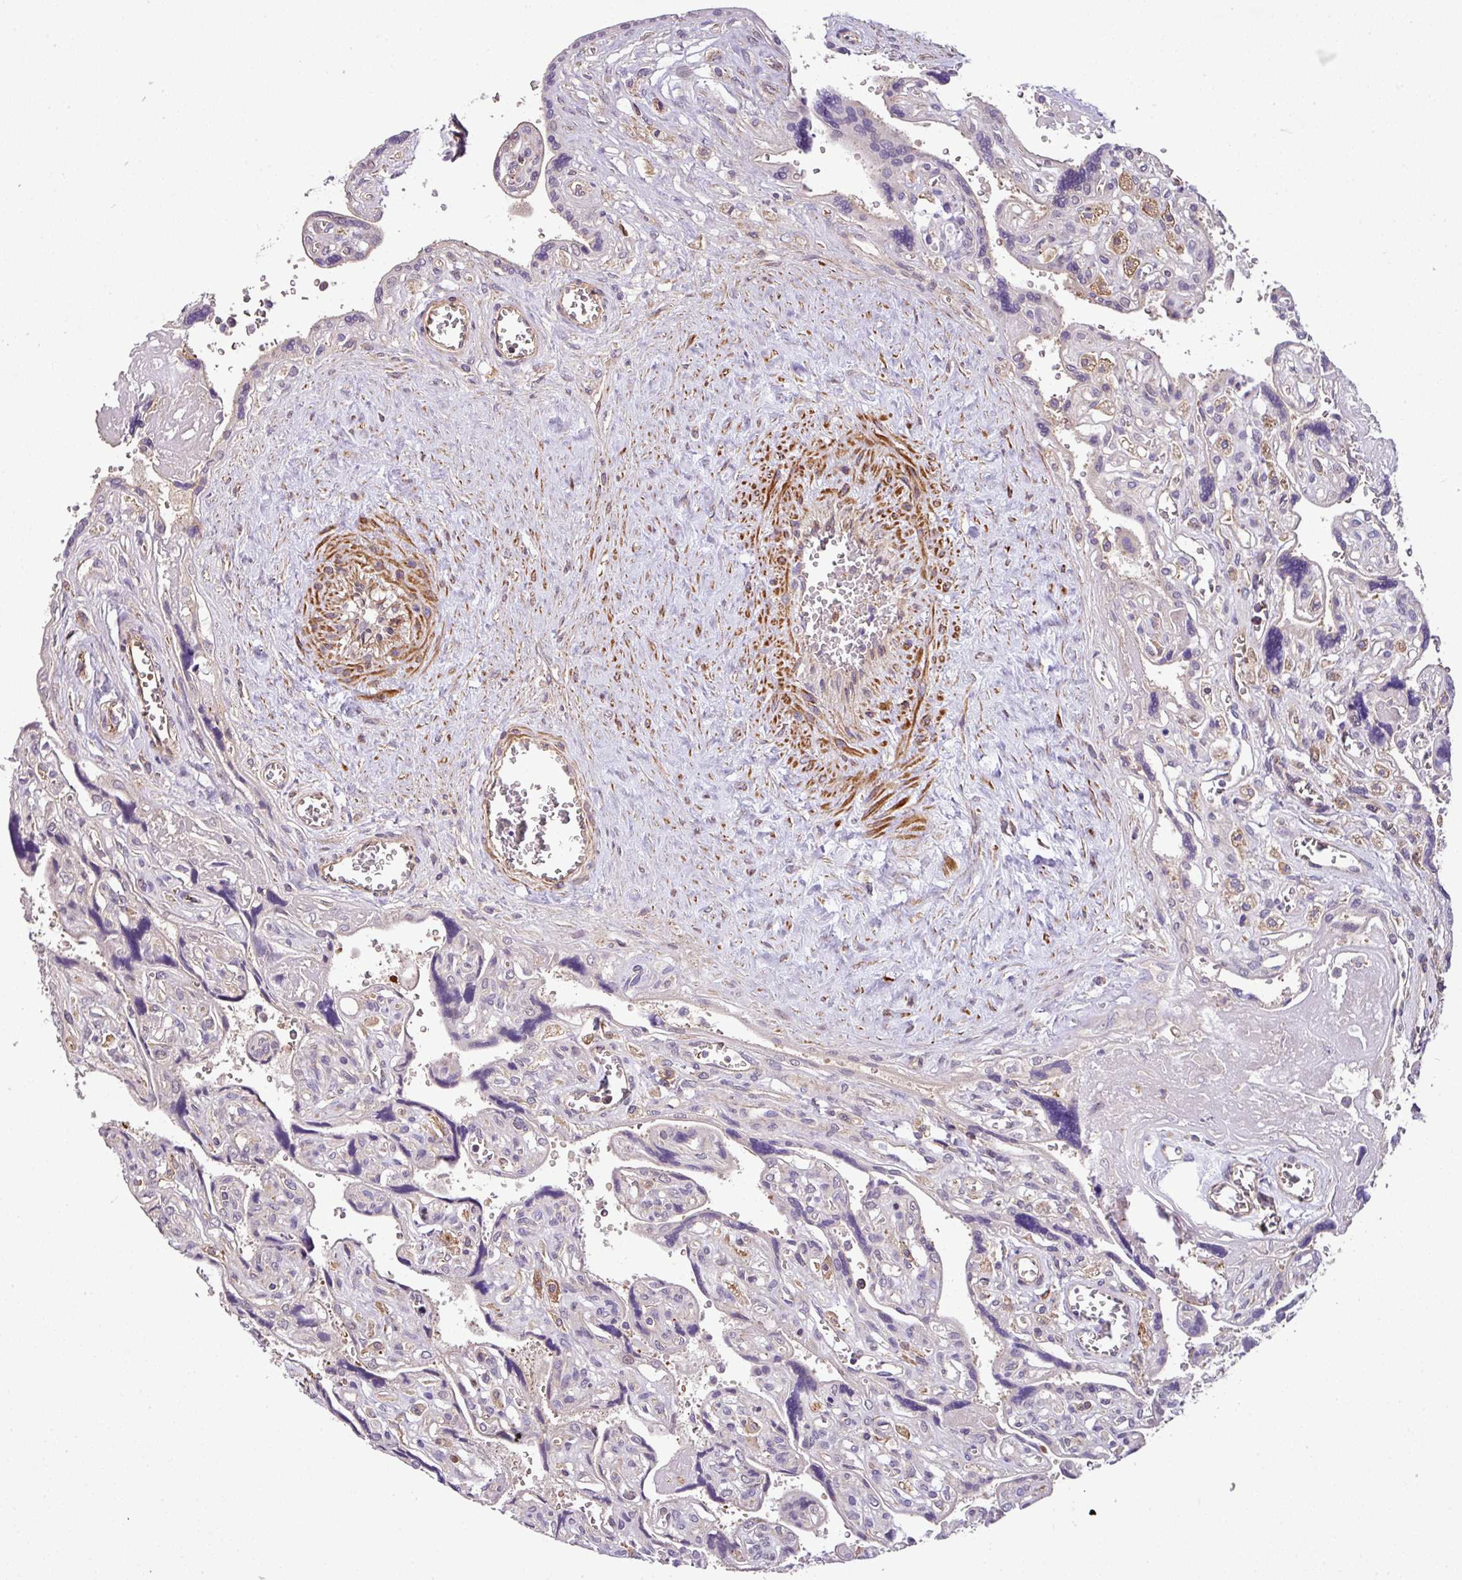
{"staining": {"intensity": "weak", "quantity": "25%-75%", "location": "cytoplasmic/membranous,nuclear"}, "tissue": "placenta", "cell_type": "Decidual cells", "image_type": "normal", "snomed": [{"axis": "morphology", "description": "Normal tissue, NOS"}, {"axis": "topography", "description": "Placenta"}], "caption": "Immunohistochemical staining of benign placenta exhibits 25%-75% levels of weak cytoplasmic/membranous,nuclear protein positivity in about 25%-75% of decidual cells. (DAB = brown stain, brightfield microscopy at high magnification).", "gene": "CASS4", "patient": {"sex": "female", "age": 39}}